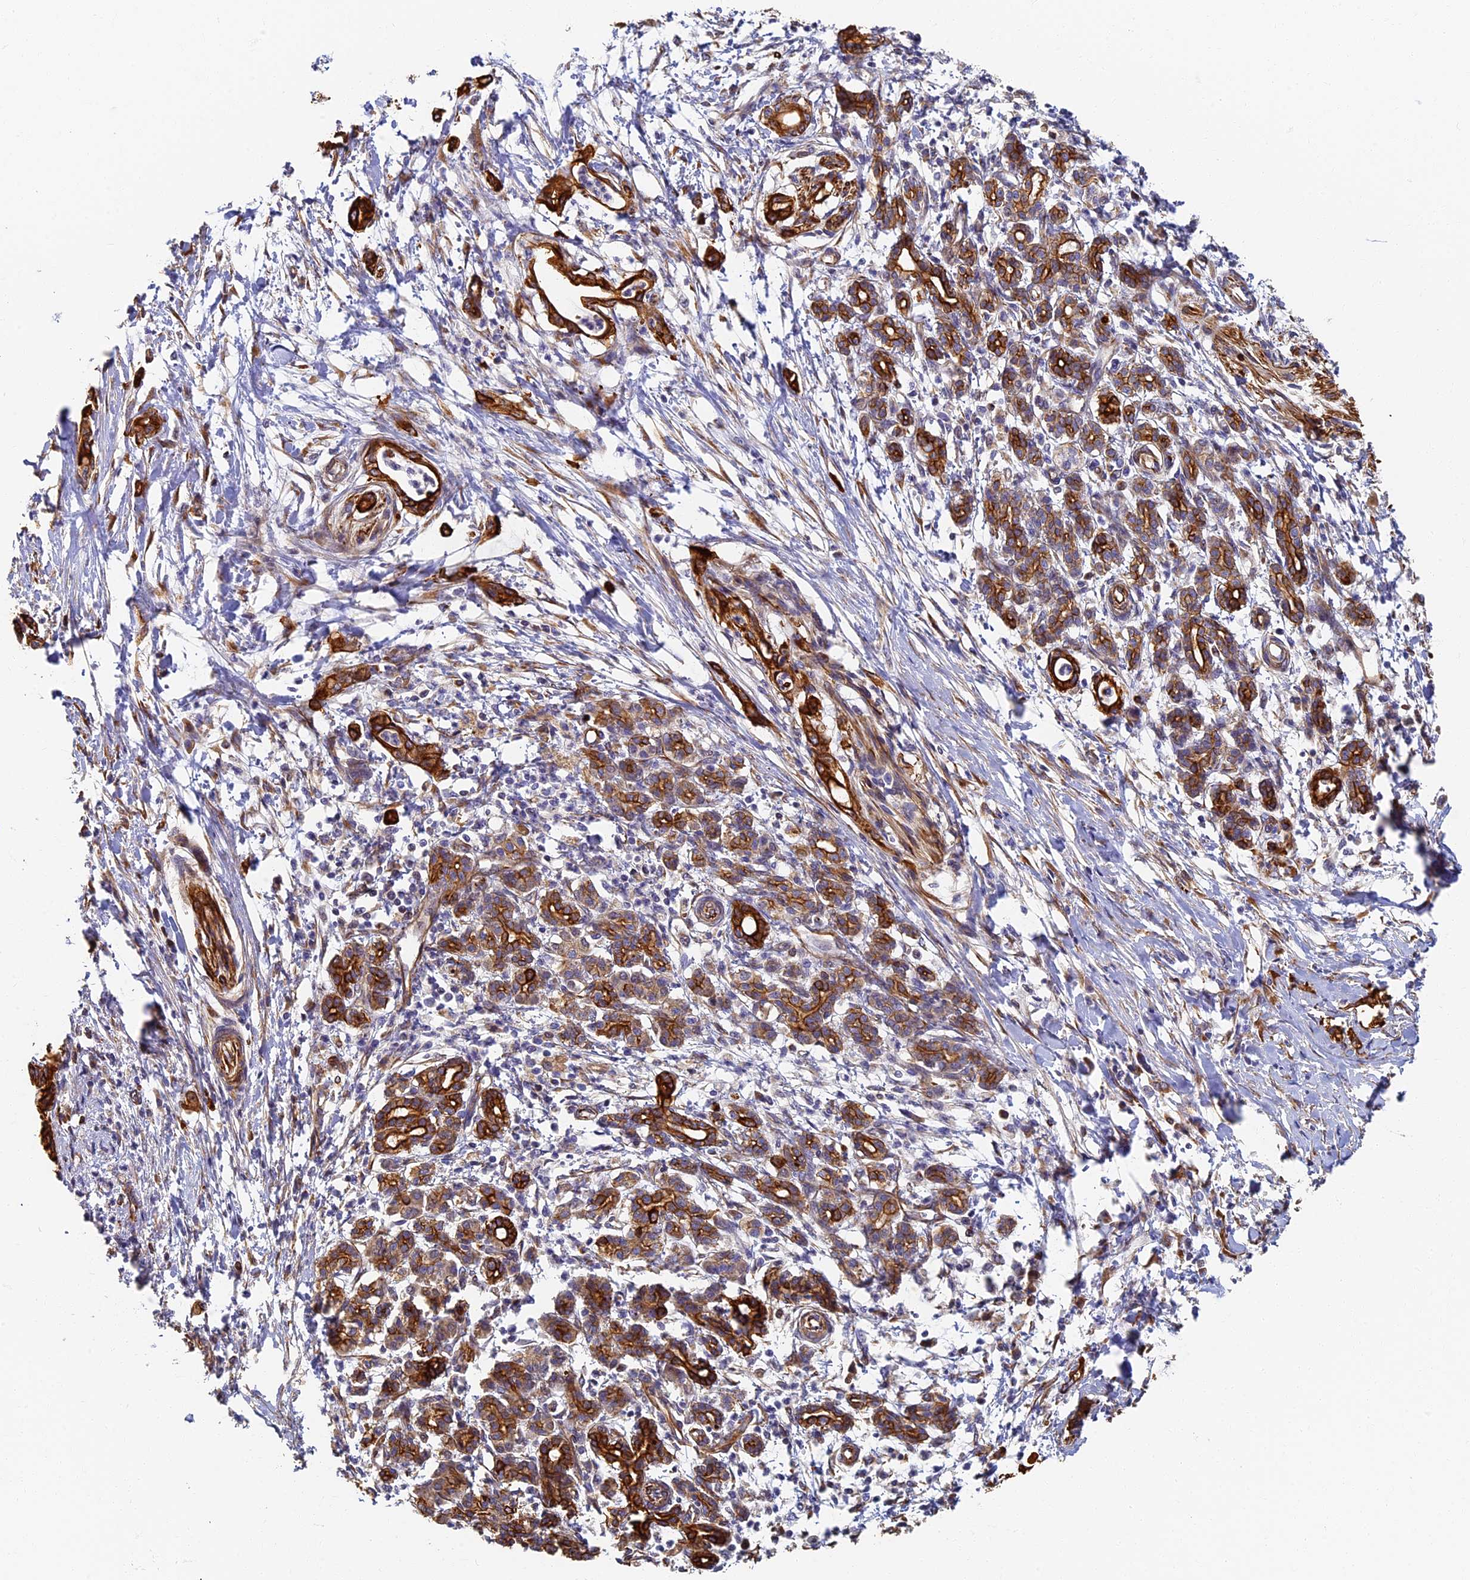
{"staining": {"intensity": "strong", "quantity": ">75%", "location": "cytoplasmic/membranous"}, "tissue": "pancreatic cancer", "cell_type": "Tumor cells", "image_type": "cancer", "snomed": [{"axis": "morphology", "description": "Adenocarcinoma, NOS"}, {"axis": "topography", "description": "Pancreas"}], "caption": "Approximately >75% of tumor cells in pancreatic cancer (adenocarcinoma) show strong cytoplasmic/membranous protein positivity as visualized by brown immunohistochemical staining.", "gene": "LRRC57", "patient": {"sex": "female", "age": 55}}